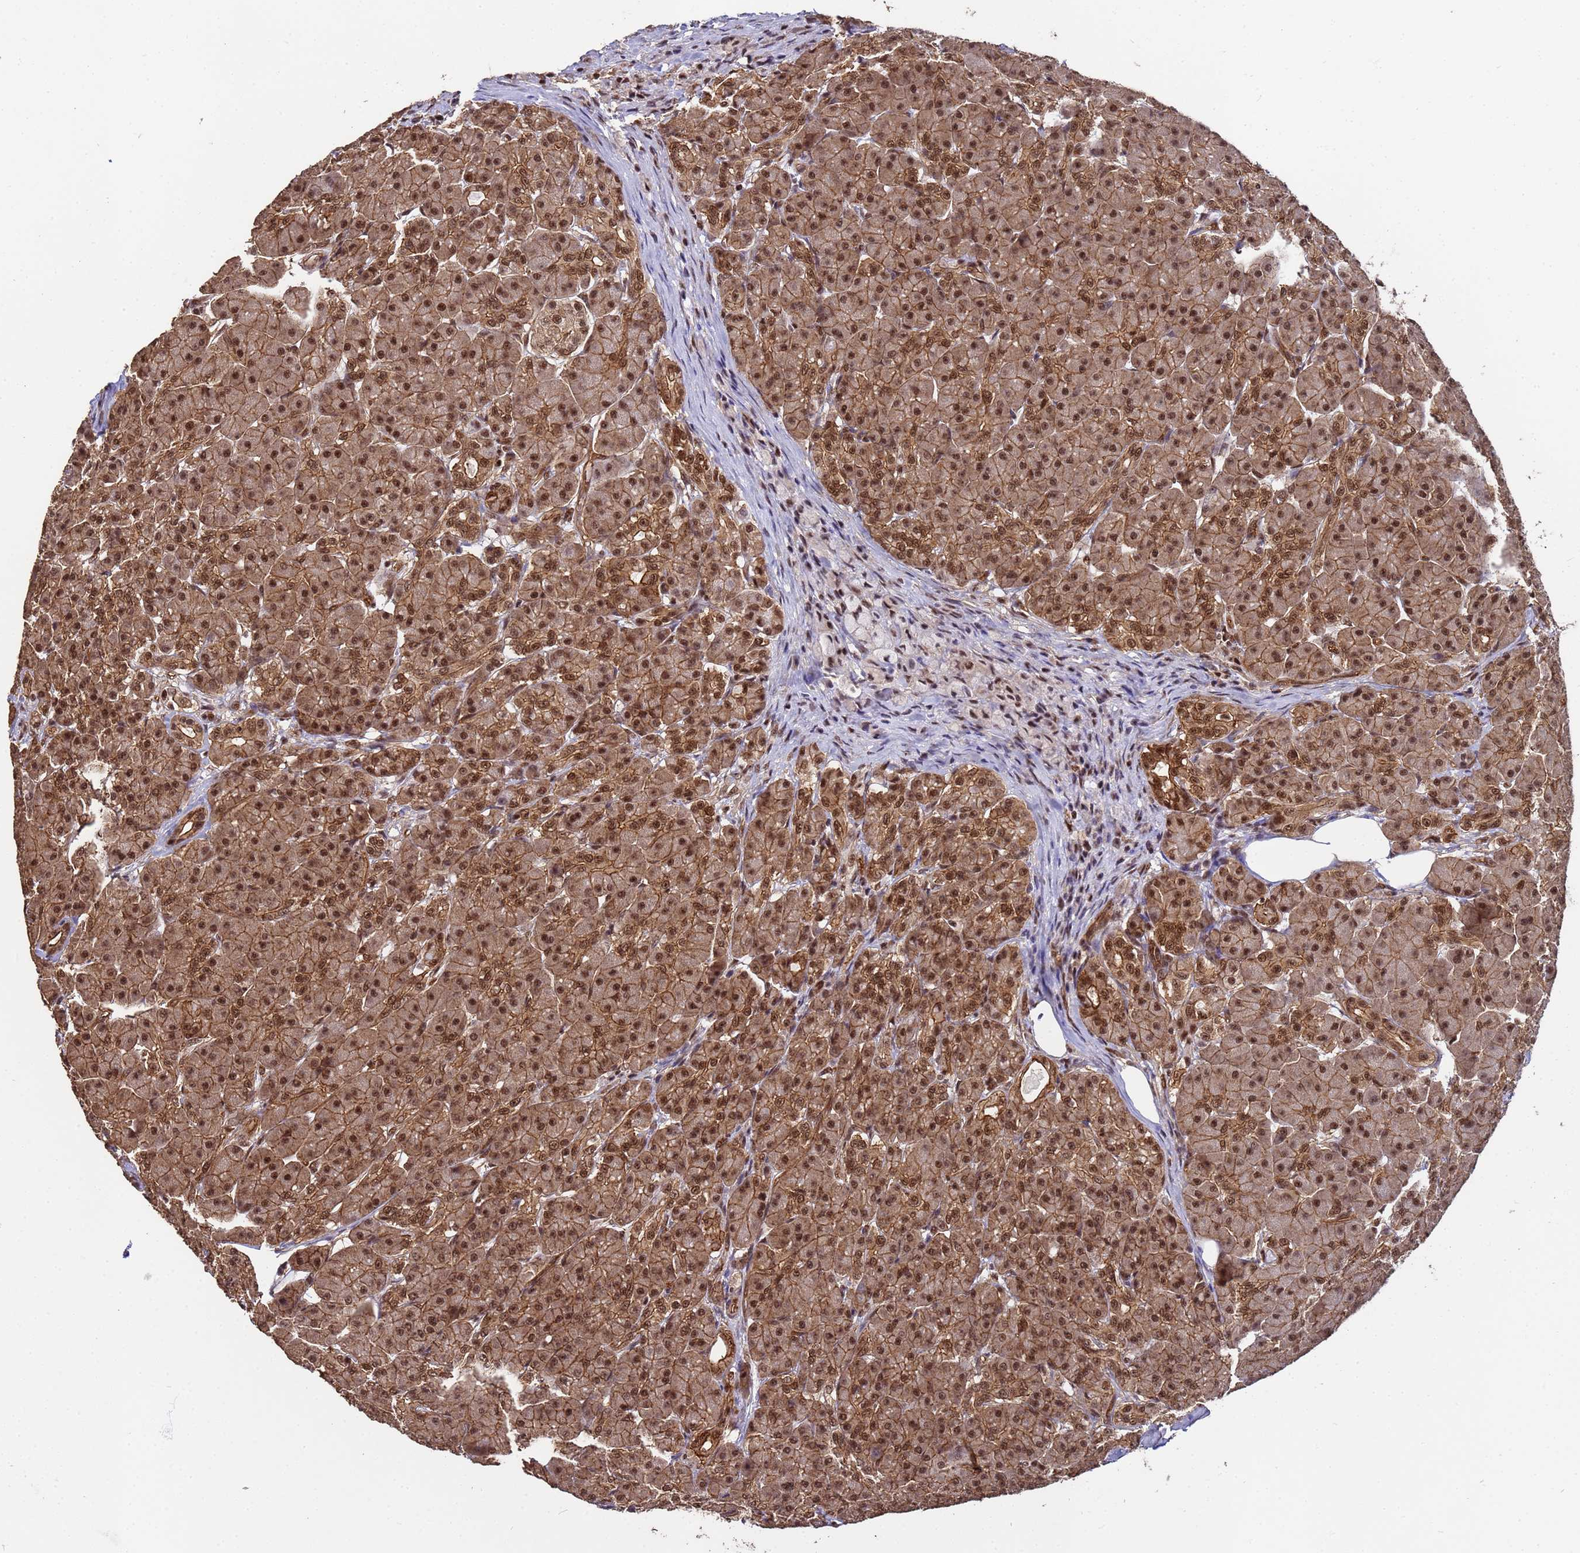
{"staining": {"intensity": "strong", "quantity": ">75%", "location": "cytoplasmic/membranous,nuclear"}, "tissue": "pancreas", "cell_type": "Exocrine glandular cells", "image_type": "normal", "snomed": [{"axis": "morphology", "description": "Normal tissue, NOS"}, {"axis": "topography", "description": "Pancreas"}], "caption": "This photomicrograph exhibits immunohistochemistry (IHC) staining of normal human pancreas, with high strong cytoplasmic/membranous,nuclear expression in about >75% of exocrine glandular cells.", "gene": "SYF2", "patient": {"sex": "male", "age": 63}}